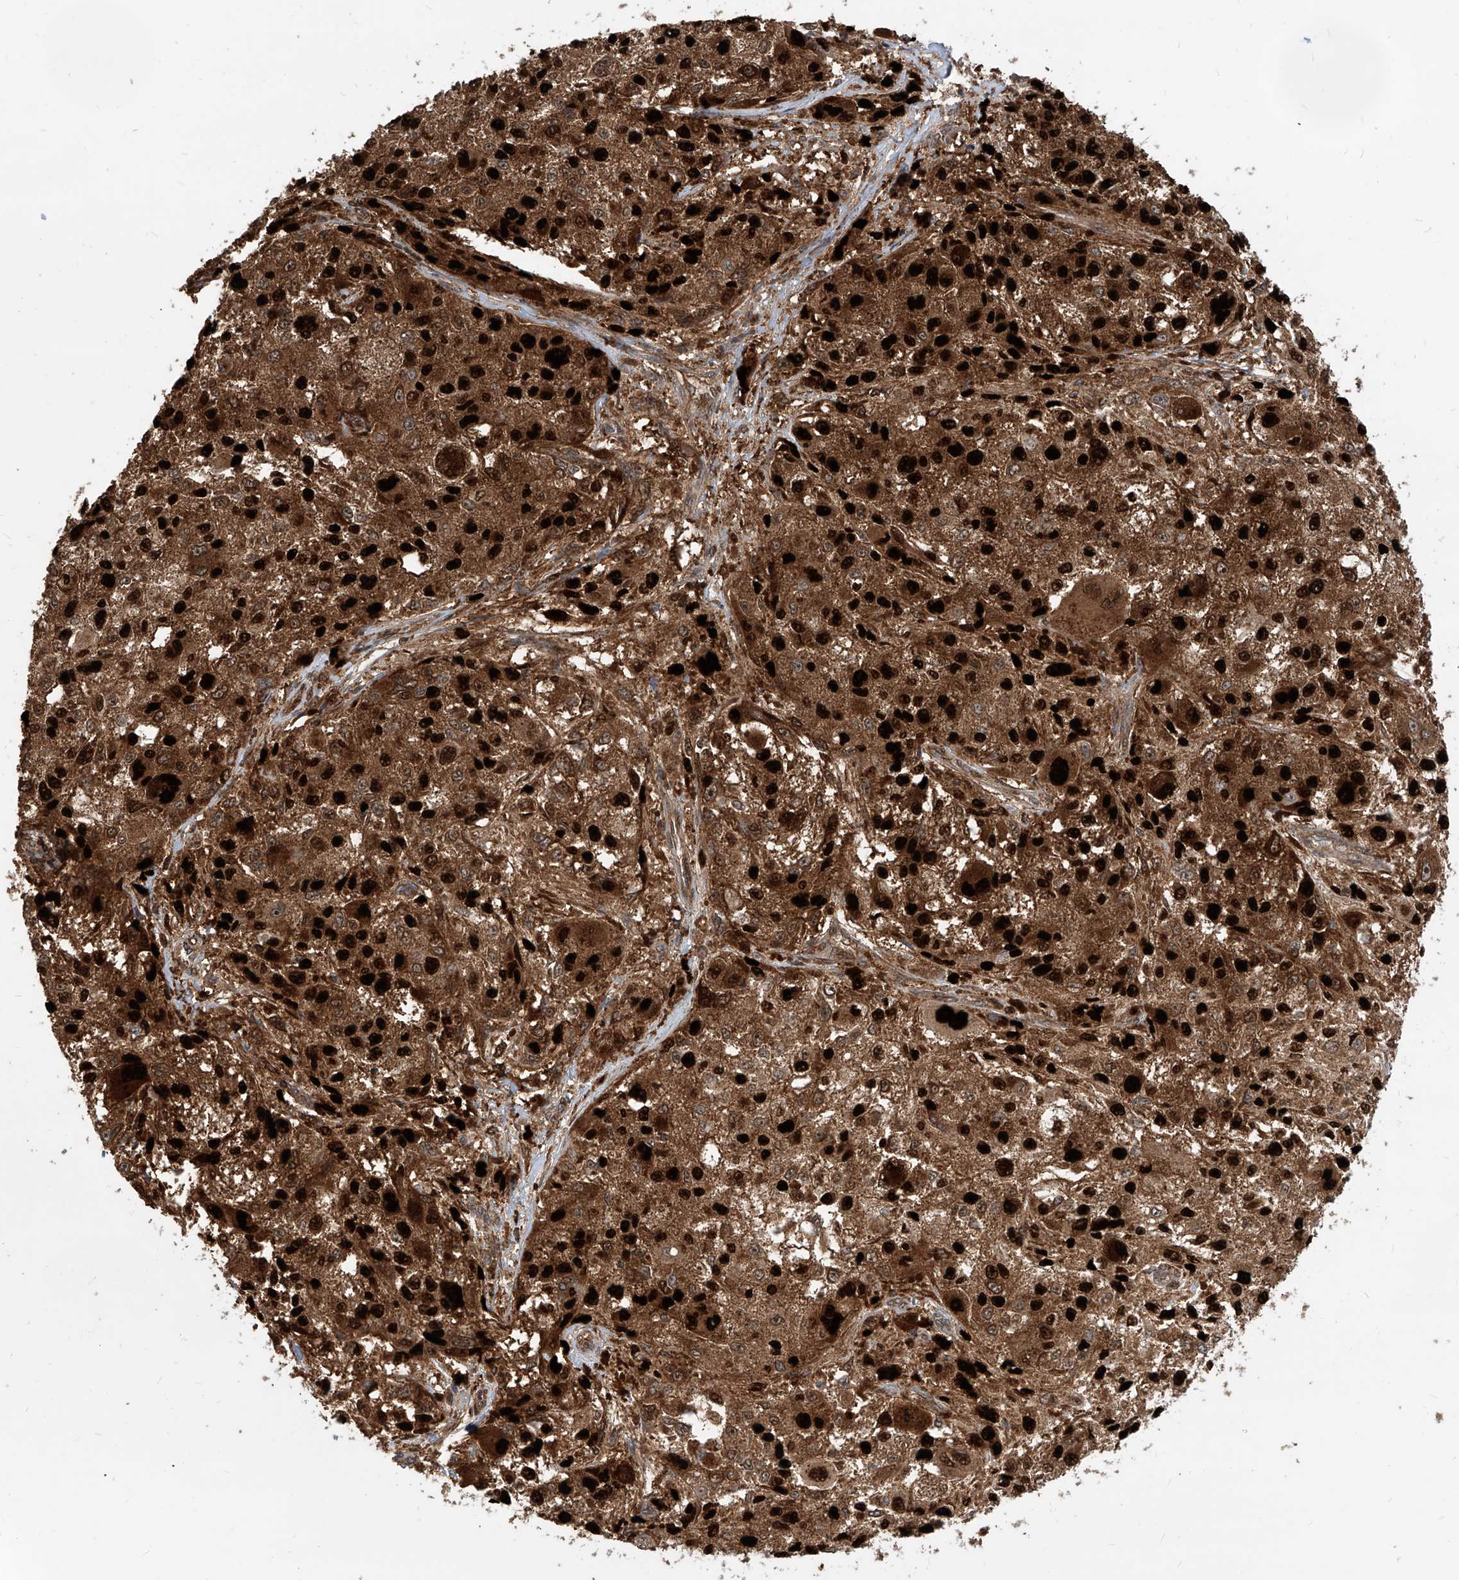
{"staining": {"intensity": "strong", "quantity": ">75%", "location": "cytoplasmic/membranous,nuclear"}, "tissue": "melanoma", "cell_type": "Tumor cells", "image_type": "cancer", "snomed": [{"axis": "morphology", "description": "Necrosis, NOS"}, {"axis": "morphology", "description": "Malignant melanoma, NOS"}, {"axis": "topography", "description": "Skin"}], "caption": "Tumor cells demonstrate strong cytoplasmic/membranous and nuclear positivity in about >75% of cells in malignant melanoma. (brown staining indicates protein expression, while blue staining denotes nuclei).", "gene": "MAGED2", "patient": {"sex": "female", "age": 87}}